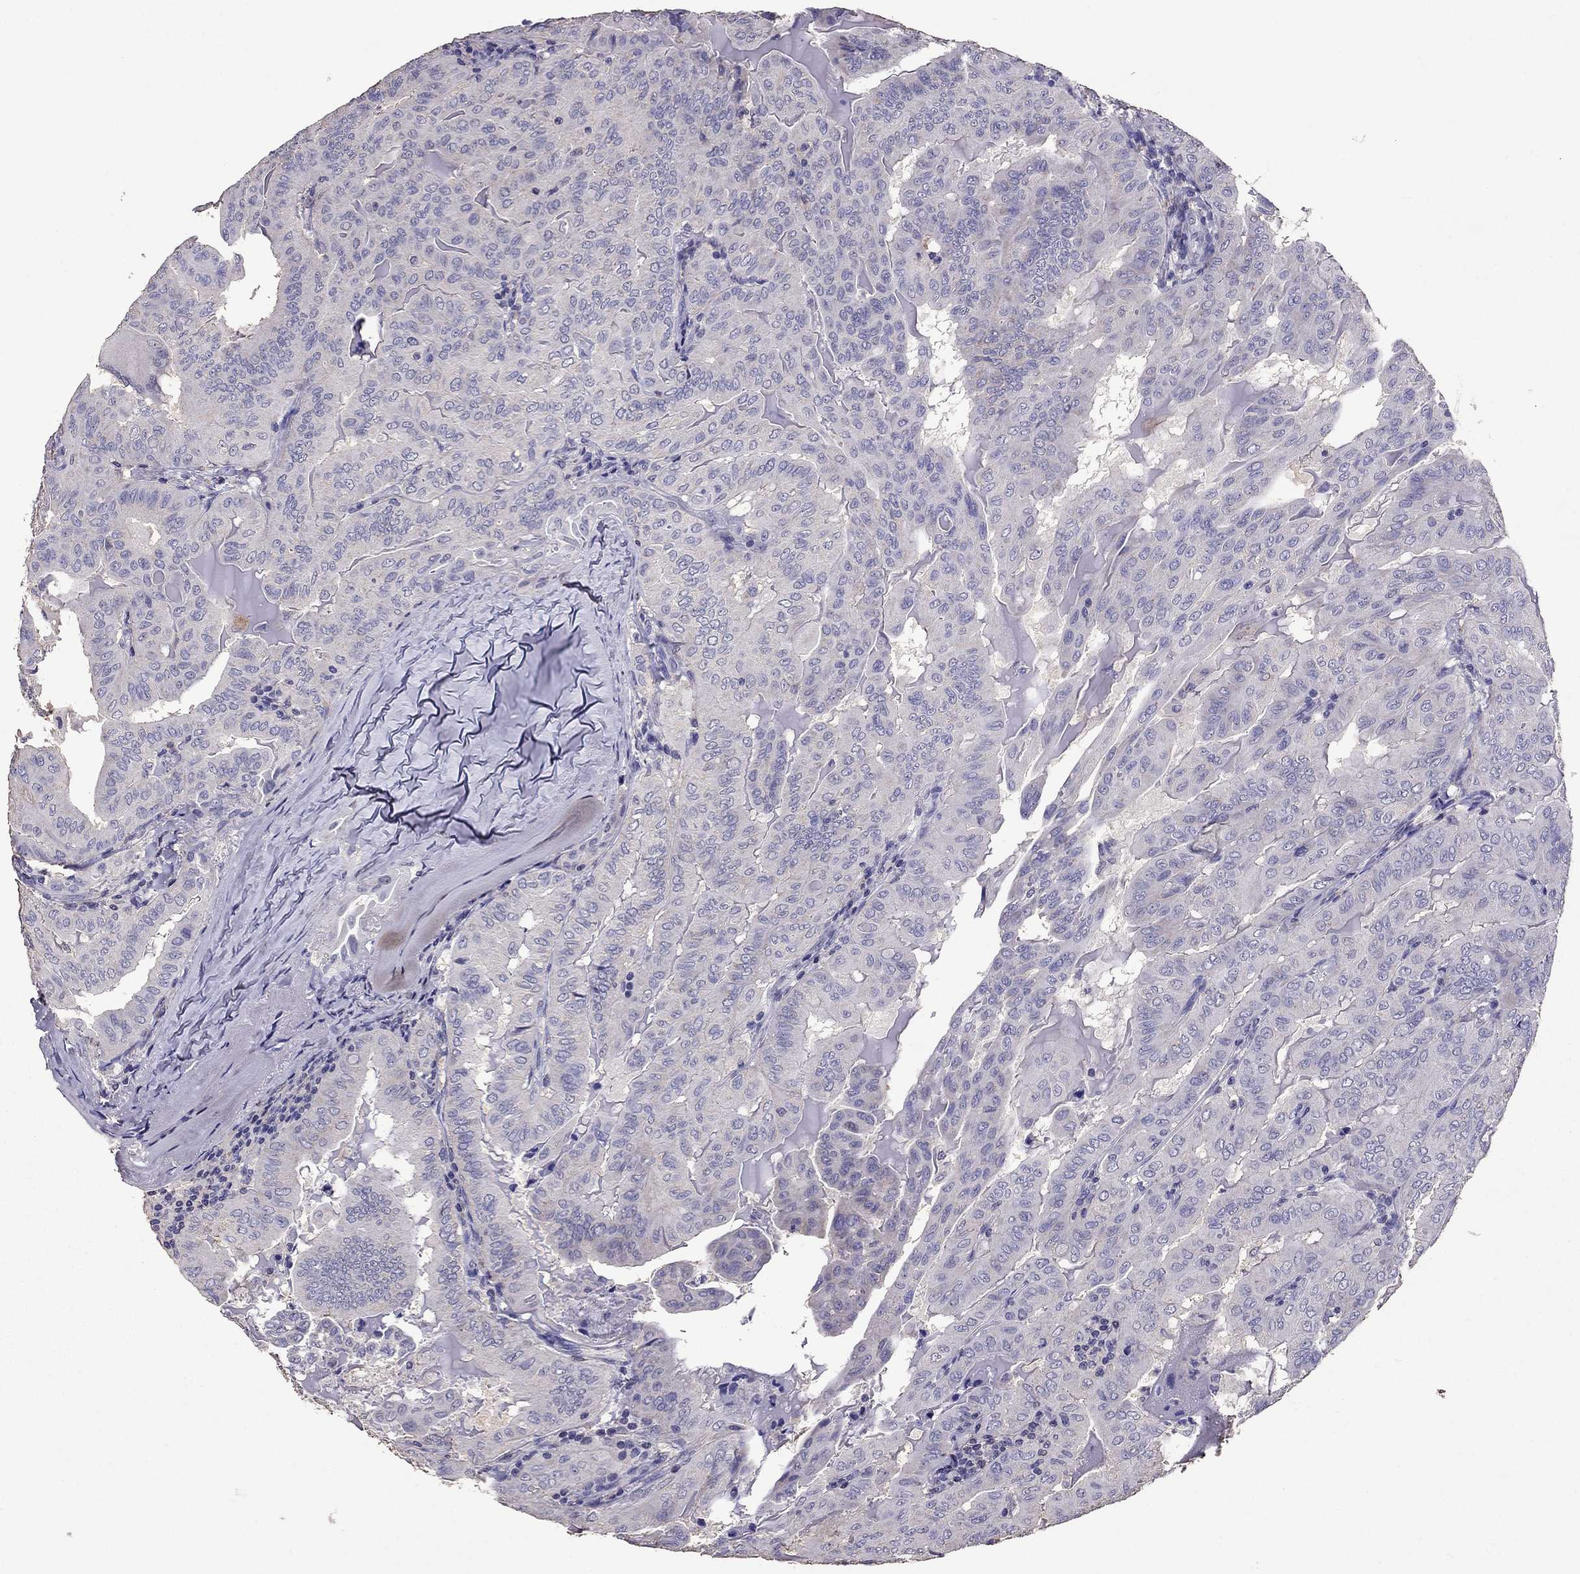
{"staining": {"intensity": "negative", "quantity": "none", "location": "none"}, "tissue": "thyroid cancer", "cell_type": "Tumor cells", "image_type": "cancer", "snomed": [{"axis": "morphology", "description": "Papillary adenocarcinoma, NOS"}, {"axis": "topography", "description": "Thyroid gland"}], "caption": "IHC histopathology image of neoplastic tissue: papillary adenocarcinoma (thyroid) stained with DAB displays no significant protein staining in tumor cells.", "gene": "NKX3-1", "patient": {"sex": "female", "age": 68}}